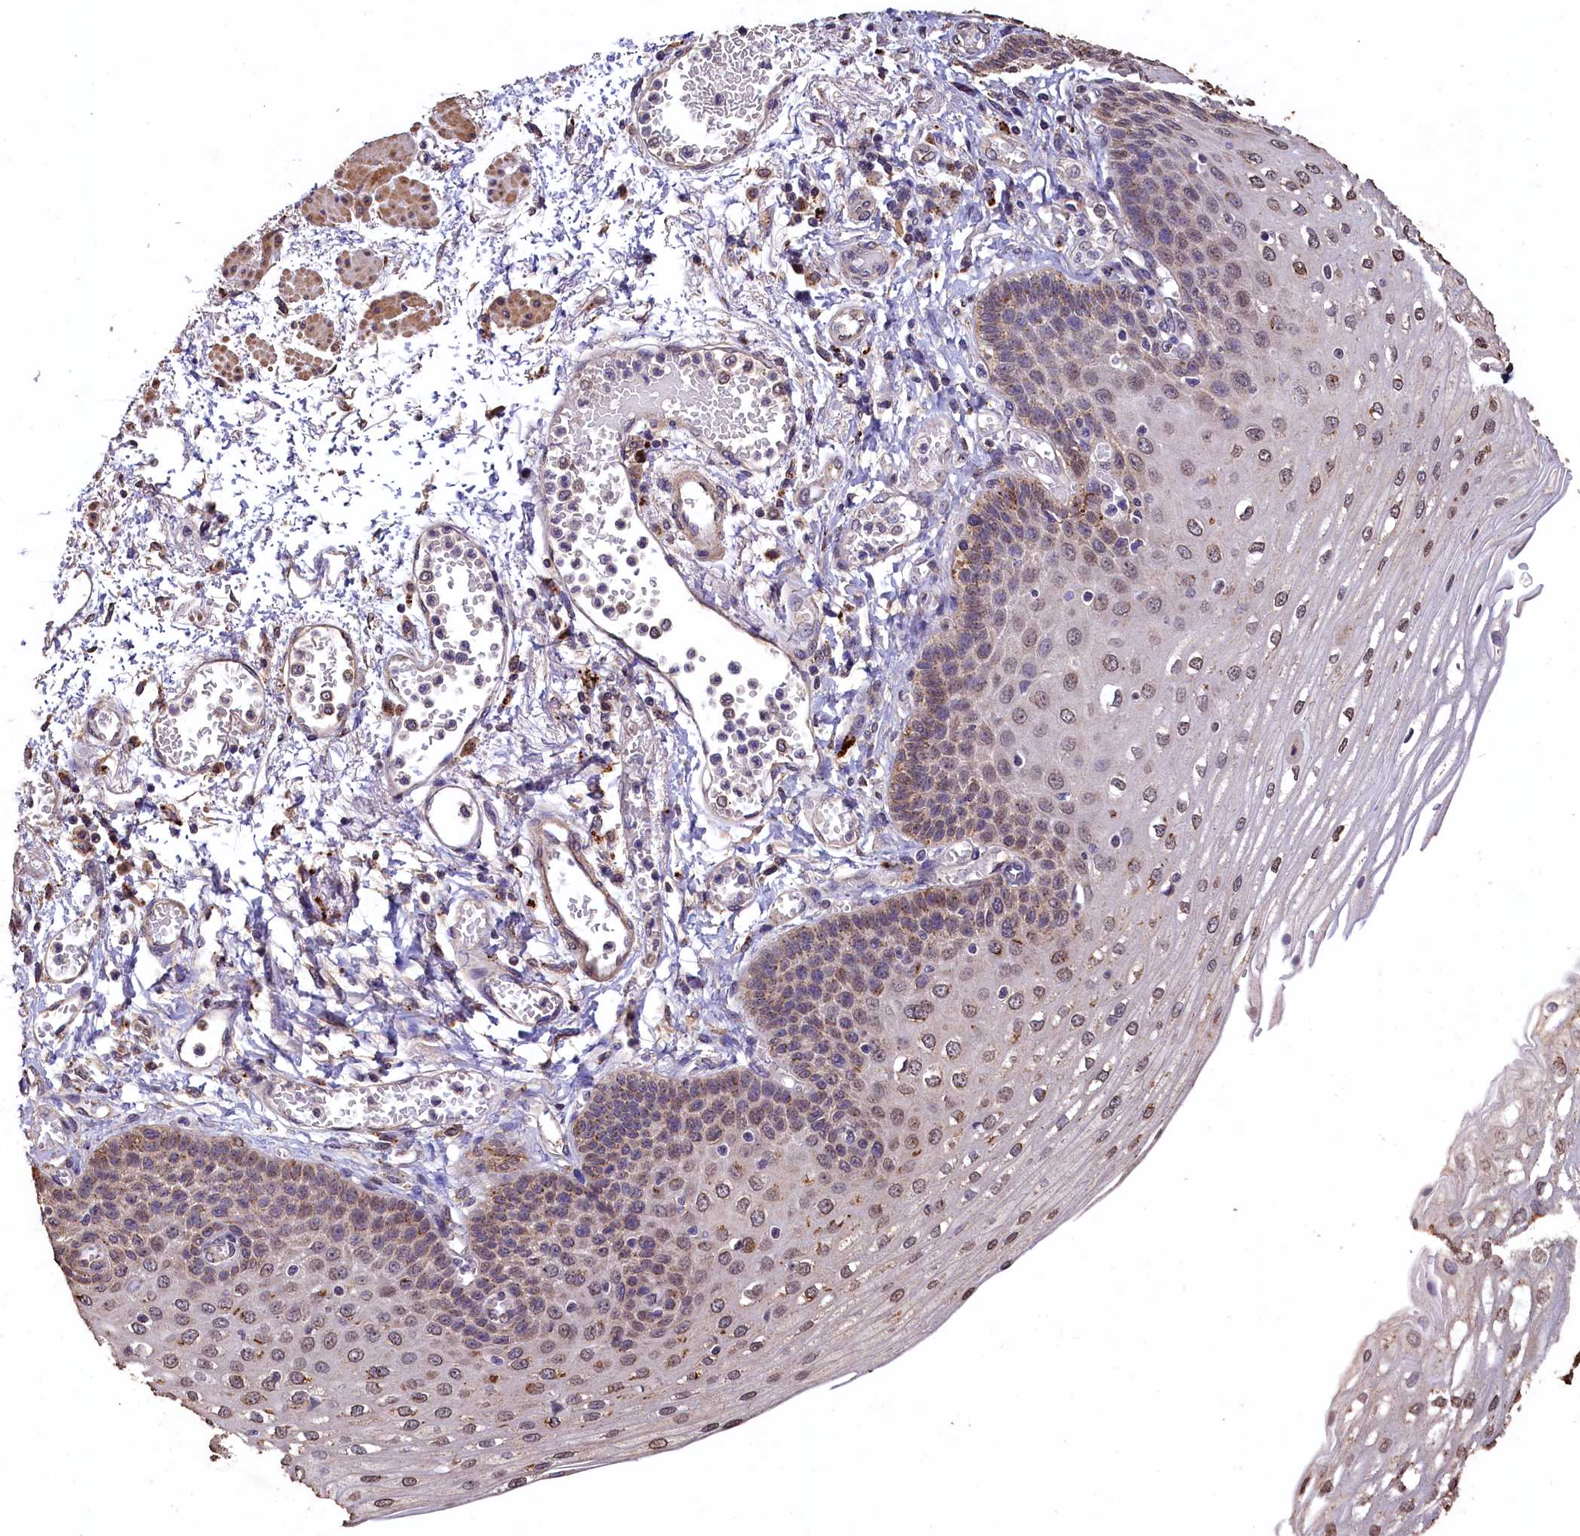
{"staining": {"intensity": "moderate", "quantity": ">75%", "location": "cytoplasmic/membranous,nuclear"}, "tissue": "esophagus", "cell_type": "Squamous epithelial cells", "image_type": "normal", "snomed": [{"axis": "morphology", "description": "Normal tissue, NOS"}, {"axis": "topography", "description": "Esophagus"}], "caption": "A brown stain shows moderate cytoplasmic/membranous,nuclear expression of a protein in squamous epithelial cells of unremarkable esophagus. The staining was performed using DAB (3,3'-diaminobenzidine) to visualize the protein expression in brown, while the nuclei were stained in blue with hematoxylin (Magnification: 20x).", "gene": "LSM4", "patient": {"sex": "male", "age": 81}}